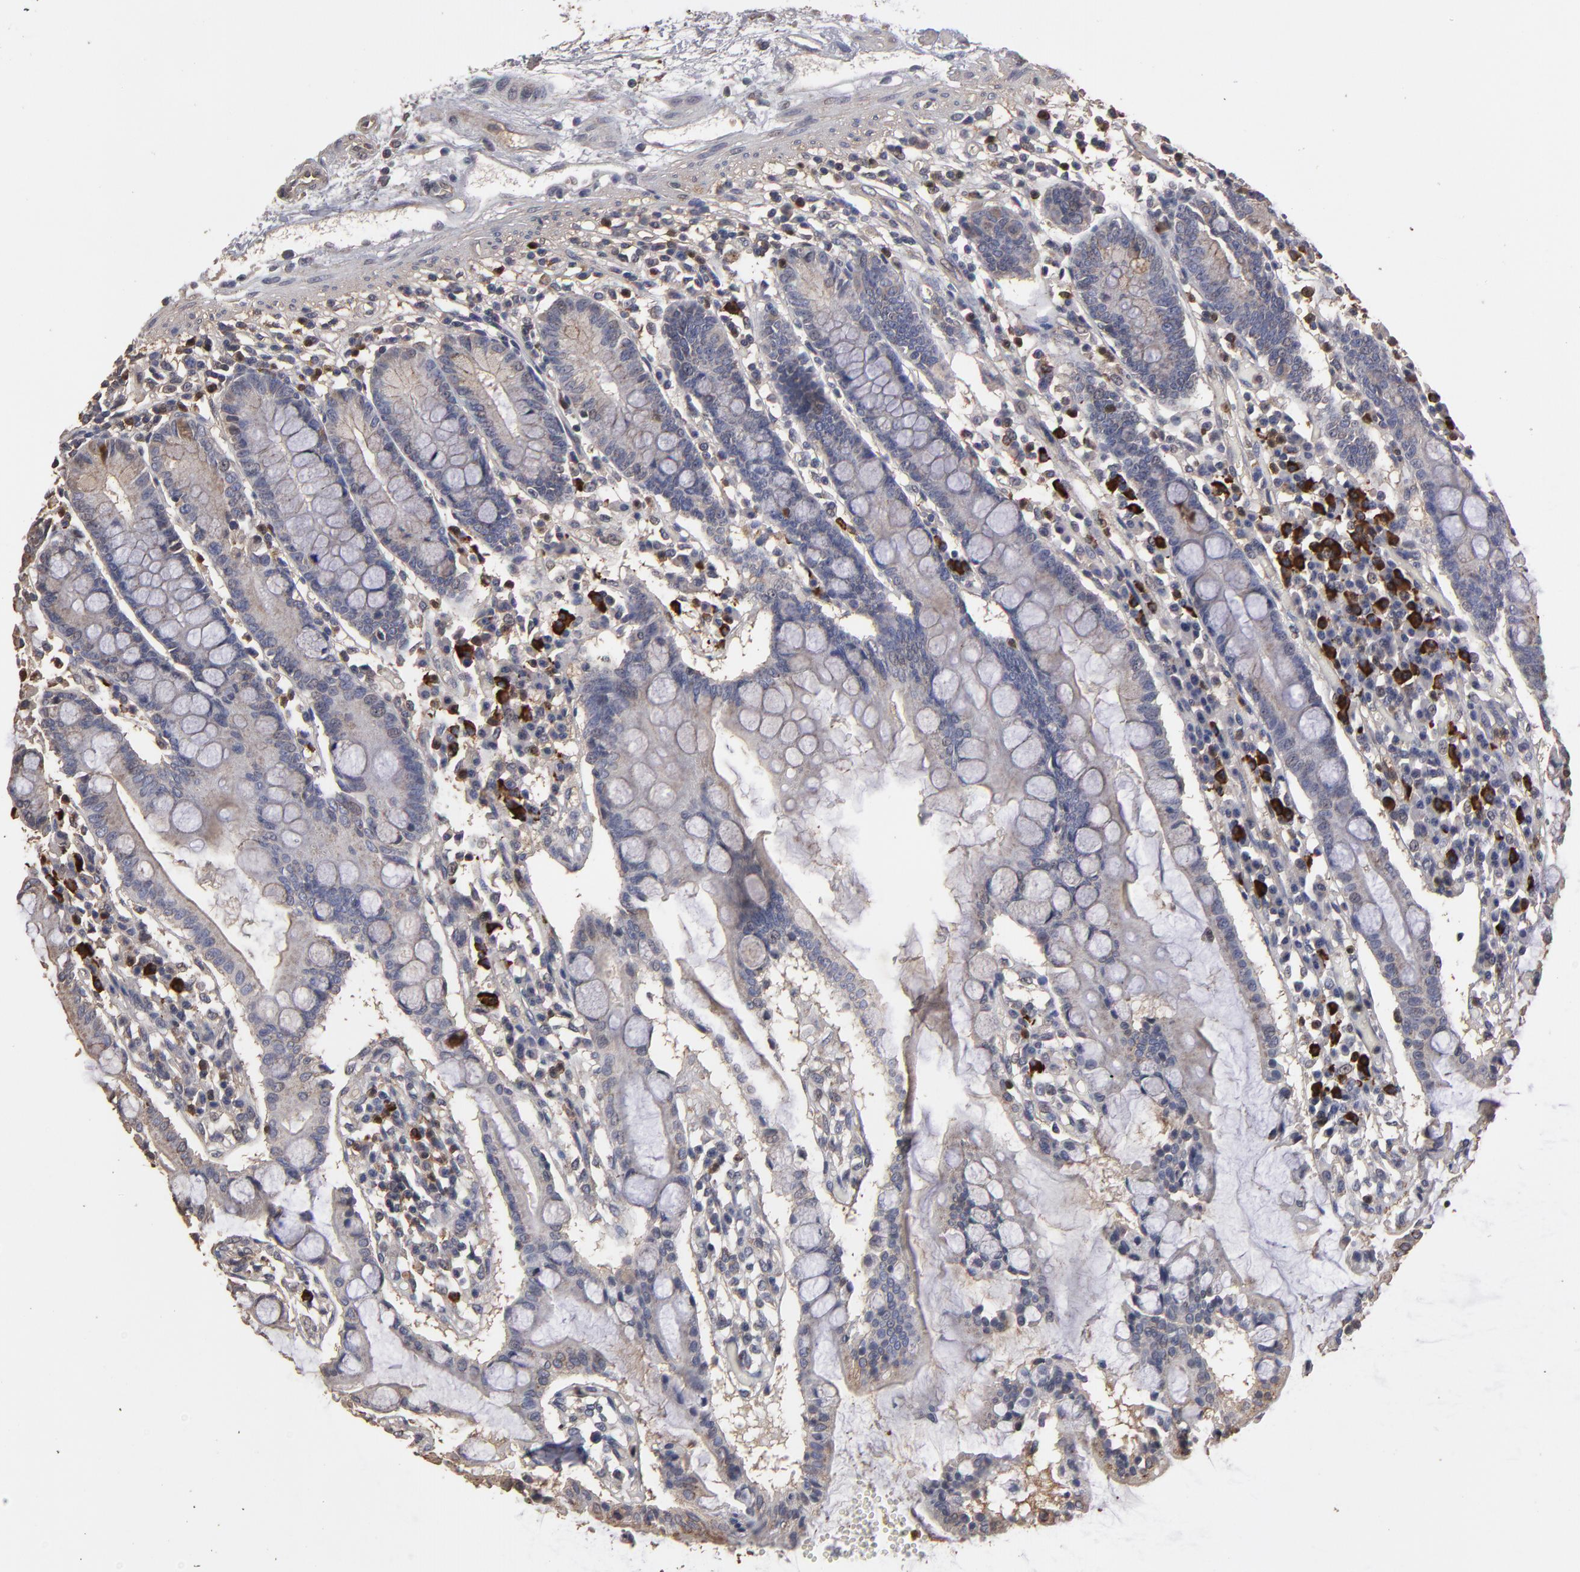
{"staining": {"intensity": "moderate", "quantity": ">75%", "location": "cytoplasmic/membranous"}, "tissue": "small intestine", "cell_type": "Glandular cells", "image_type": "normal", "snomed": [{"axis": "morphology", "description": "Normal tissue, NOS"}, {"axis": "topography", "description": "Small intestine"}], "caption": "Protein staining of unremarkable small intestine displays moderate cytoplasmic/membranous positivity in approximately >75% of glandular cells. (Stains: DAB in brown, nuclei in blue, Microscopy: brightfield microscopy at high magnification).", "gene": "RO60", "patient": {"sex": "female", "age": 51}}